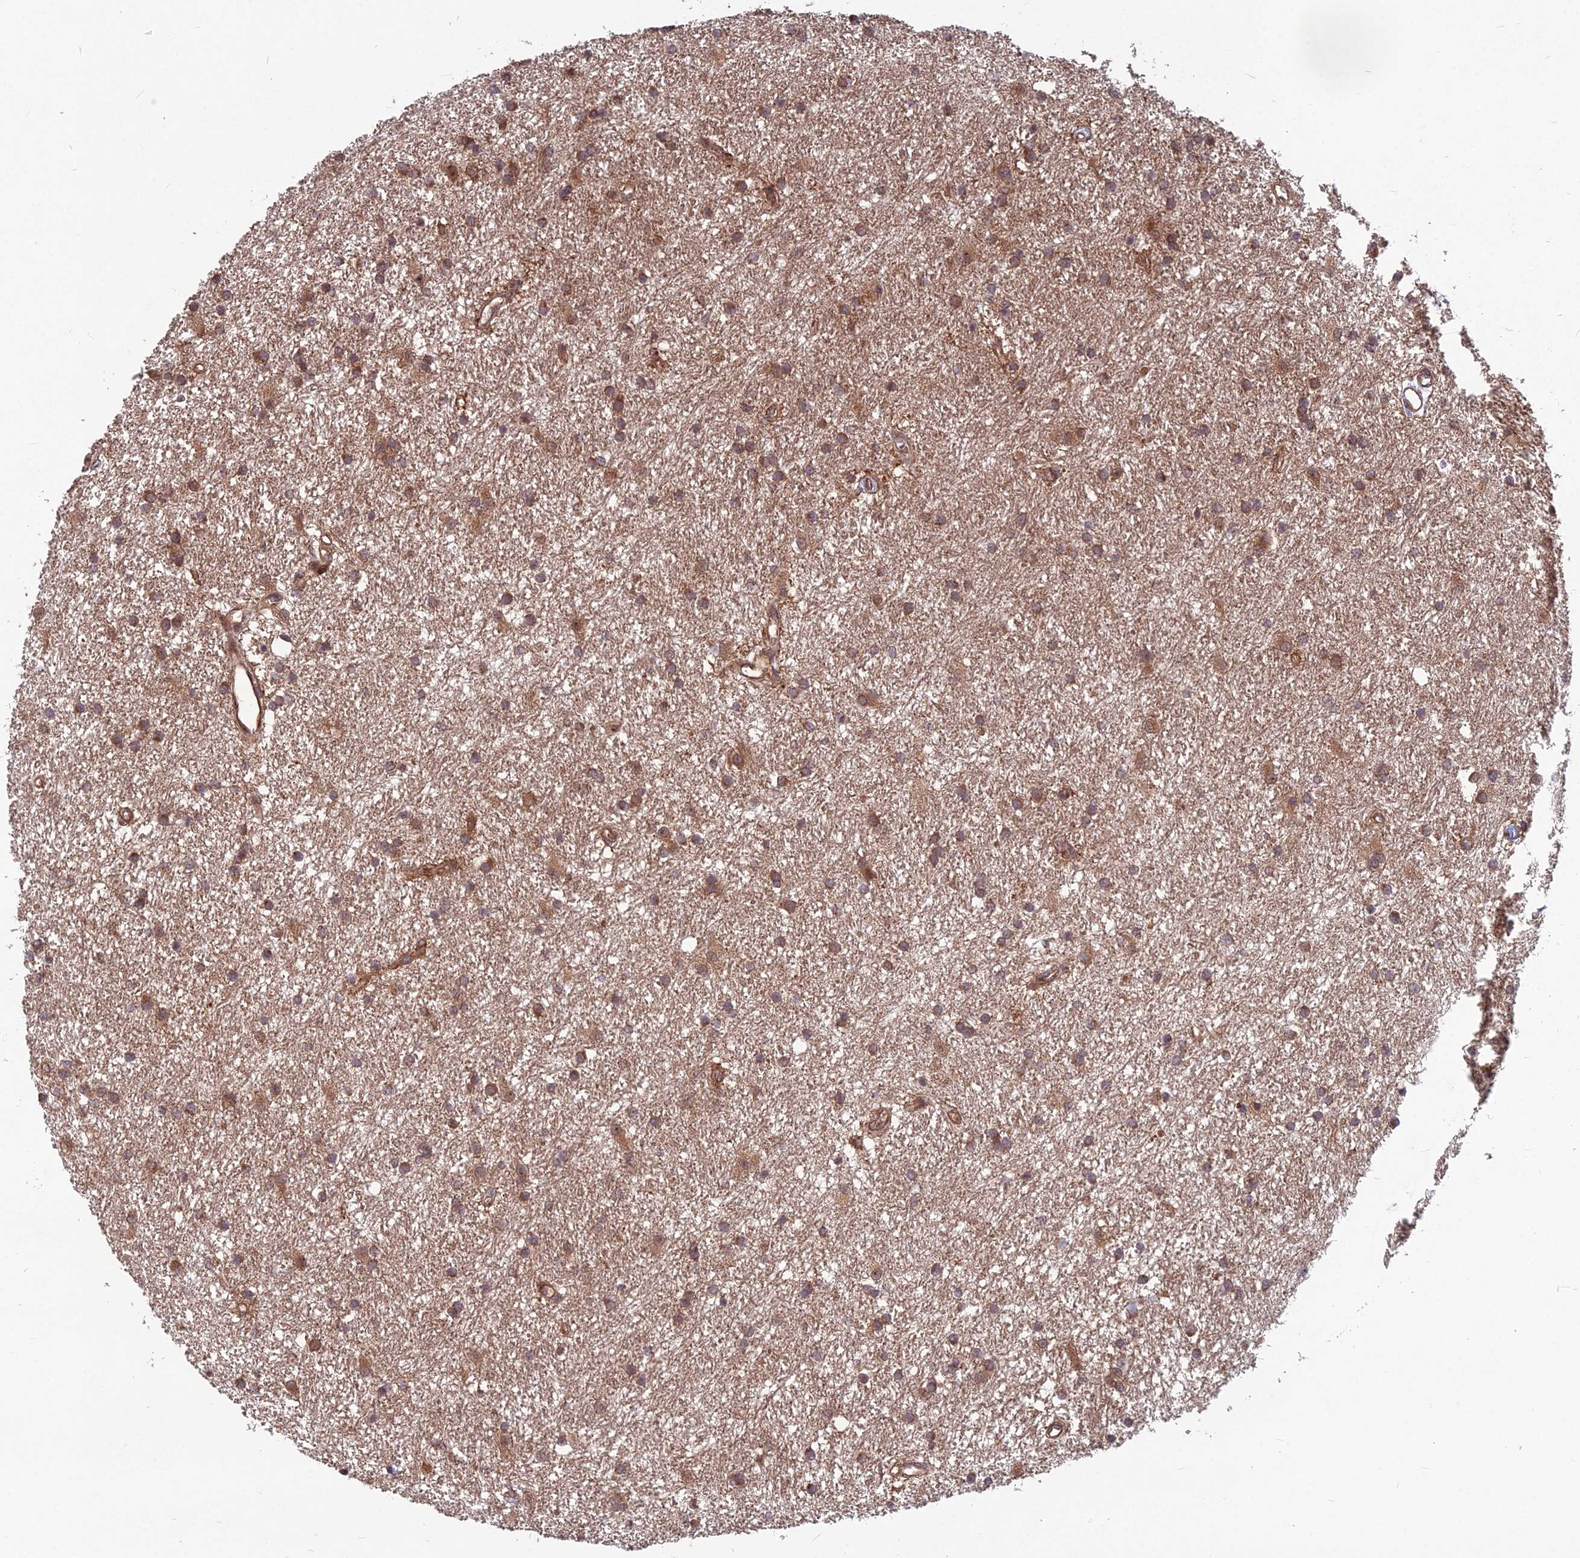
{"staining": {"intensity": "moderate", "quantity": ">75%", "location": "cytoplasmic/membranous"}, "tissue": "glioma", "cell_type": "Tumor cells", "image_type": "cancer", "snomed": [{"axis": "morphology", "description": "Glioma, malignant, High grade"}, {"axis": "topography", "description": "Brain"}], "caption": "Glioma stained with DAB (3,3'-diaminobenzidine) immunohistochemistry (IHC) shows medium levels of moderate cytoplasmic/membranous expression in approximately >75% of tumor cells. The staining was performed using DAB (3,3'-diaminobenzidine) to visualize the protein expression in brown, while the nuclei were stained in blue with hematoxylin (Magnification: 20x).", "gene": "MFSD8", "patient": {"sex": "male", "age": 77}}